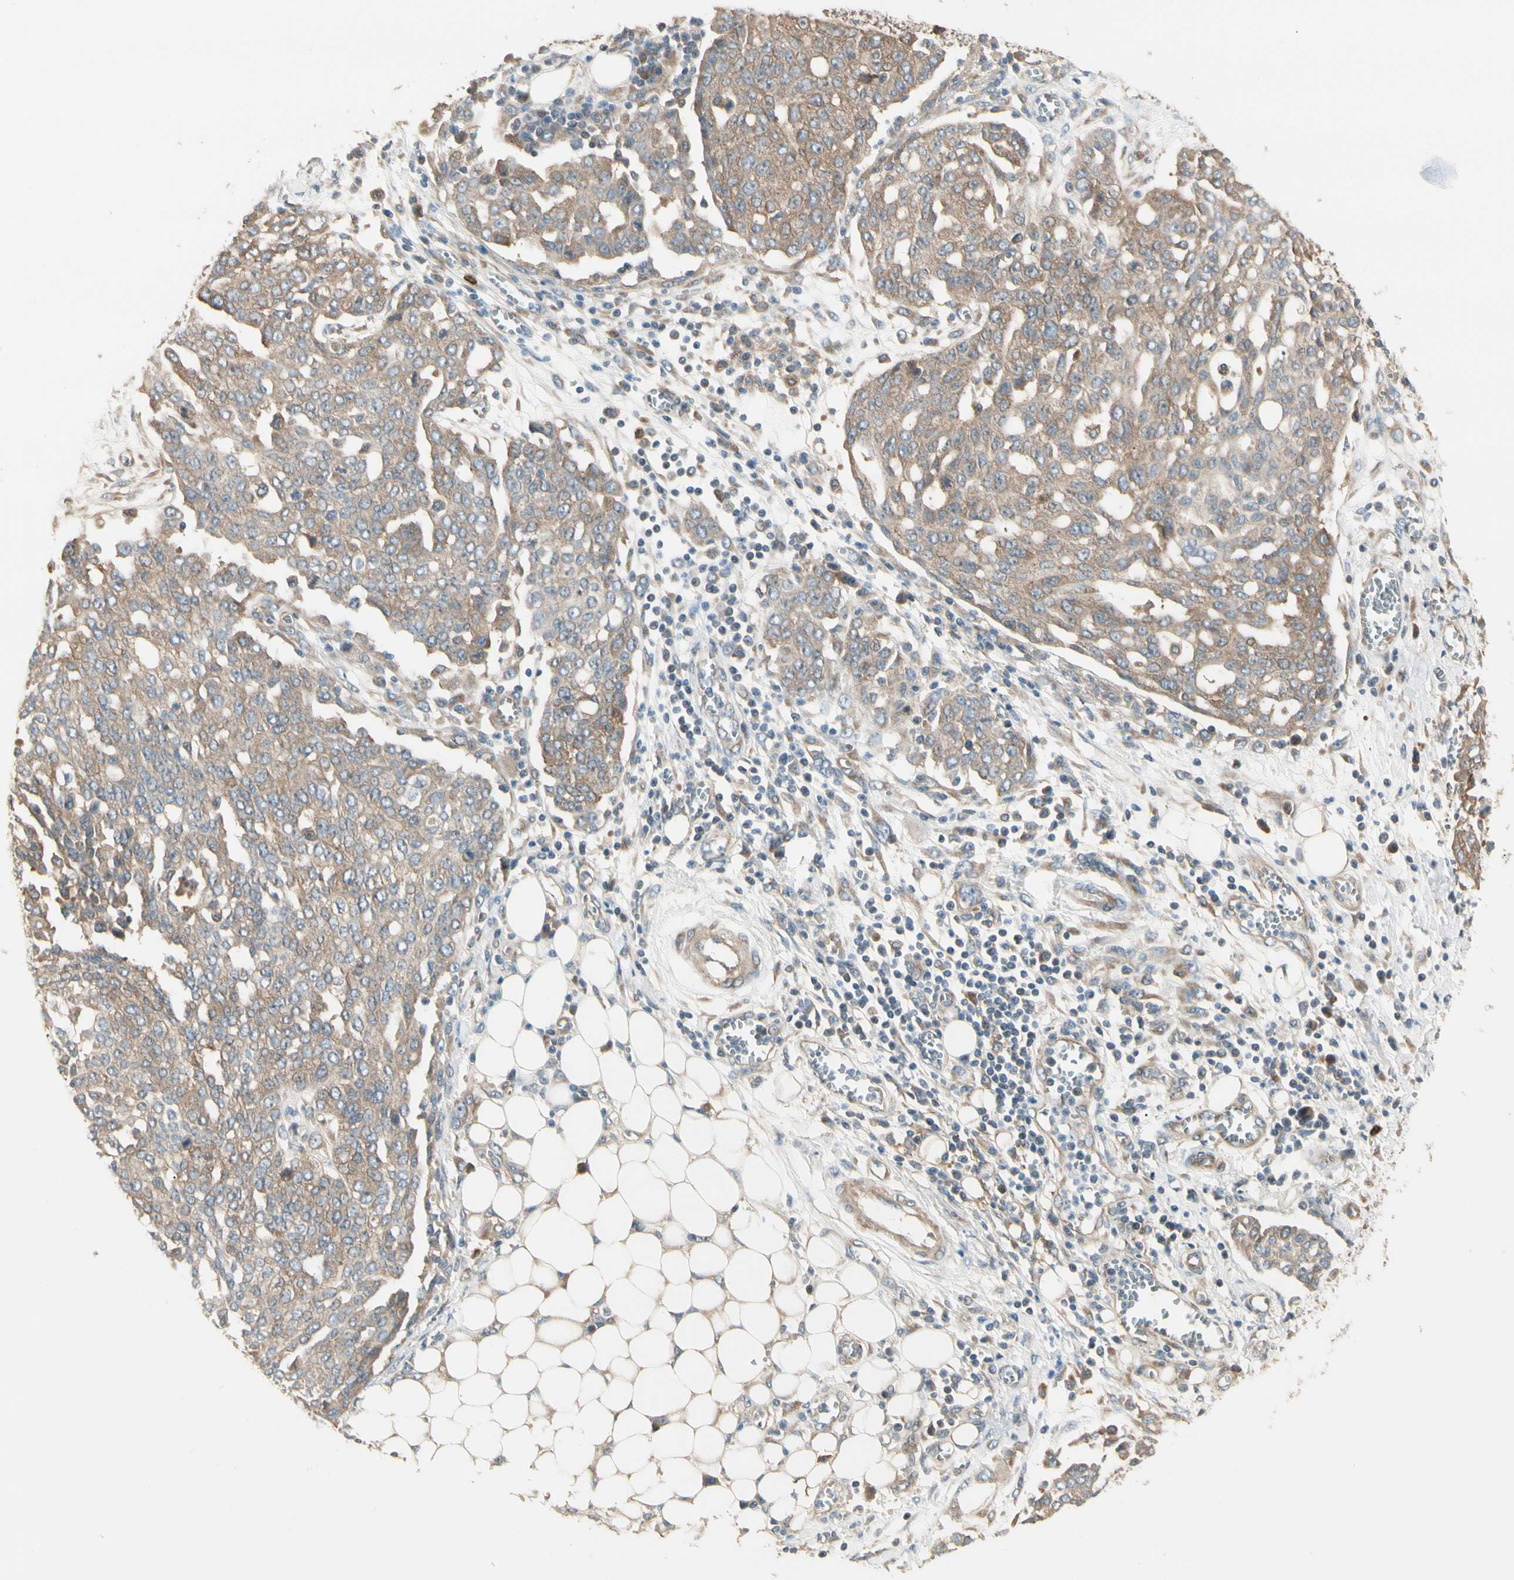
{"staining": {"intensity": "moderate", "quantity": ">75%", "location": "cytoplasmic/membranous"}, "tissue": "ovarian cancer", "cell_type": "Tumor cells", "image_type": "cancer", "snomed": [{"axis": "morphology", "description": "Cystadenocarcinoma, serous, NOS"}, {"axis": "topography", "description": "Soft tissue"}, {"axis": "topography", "description": "Ovary"}], "caption": "Tumor cells display moderate cytoplasmic/membranous staining in about >75% of cells in serous cystadenocarcinoma (ovarian).", "gene": "IRAG1", "patient": {"sex": "female", "age": 57}}